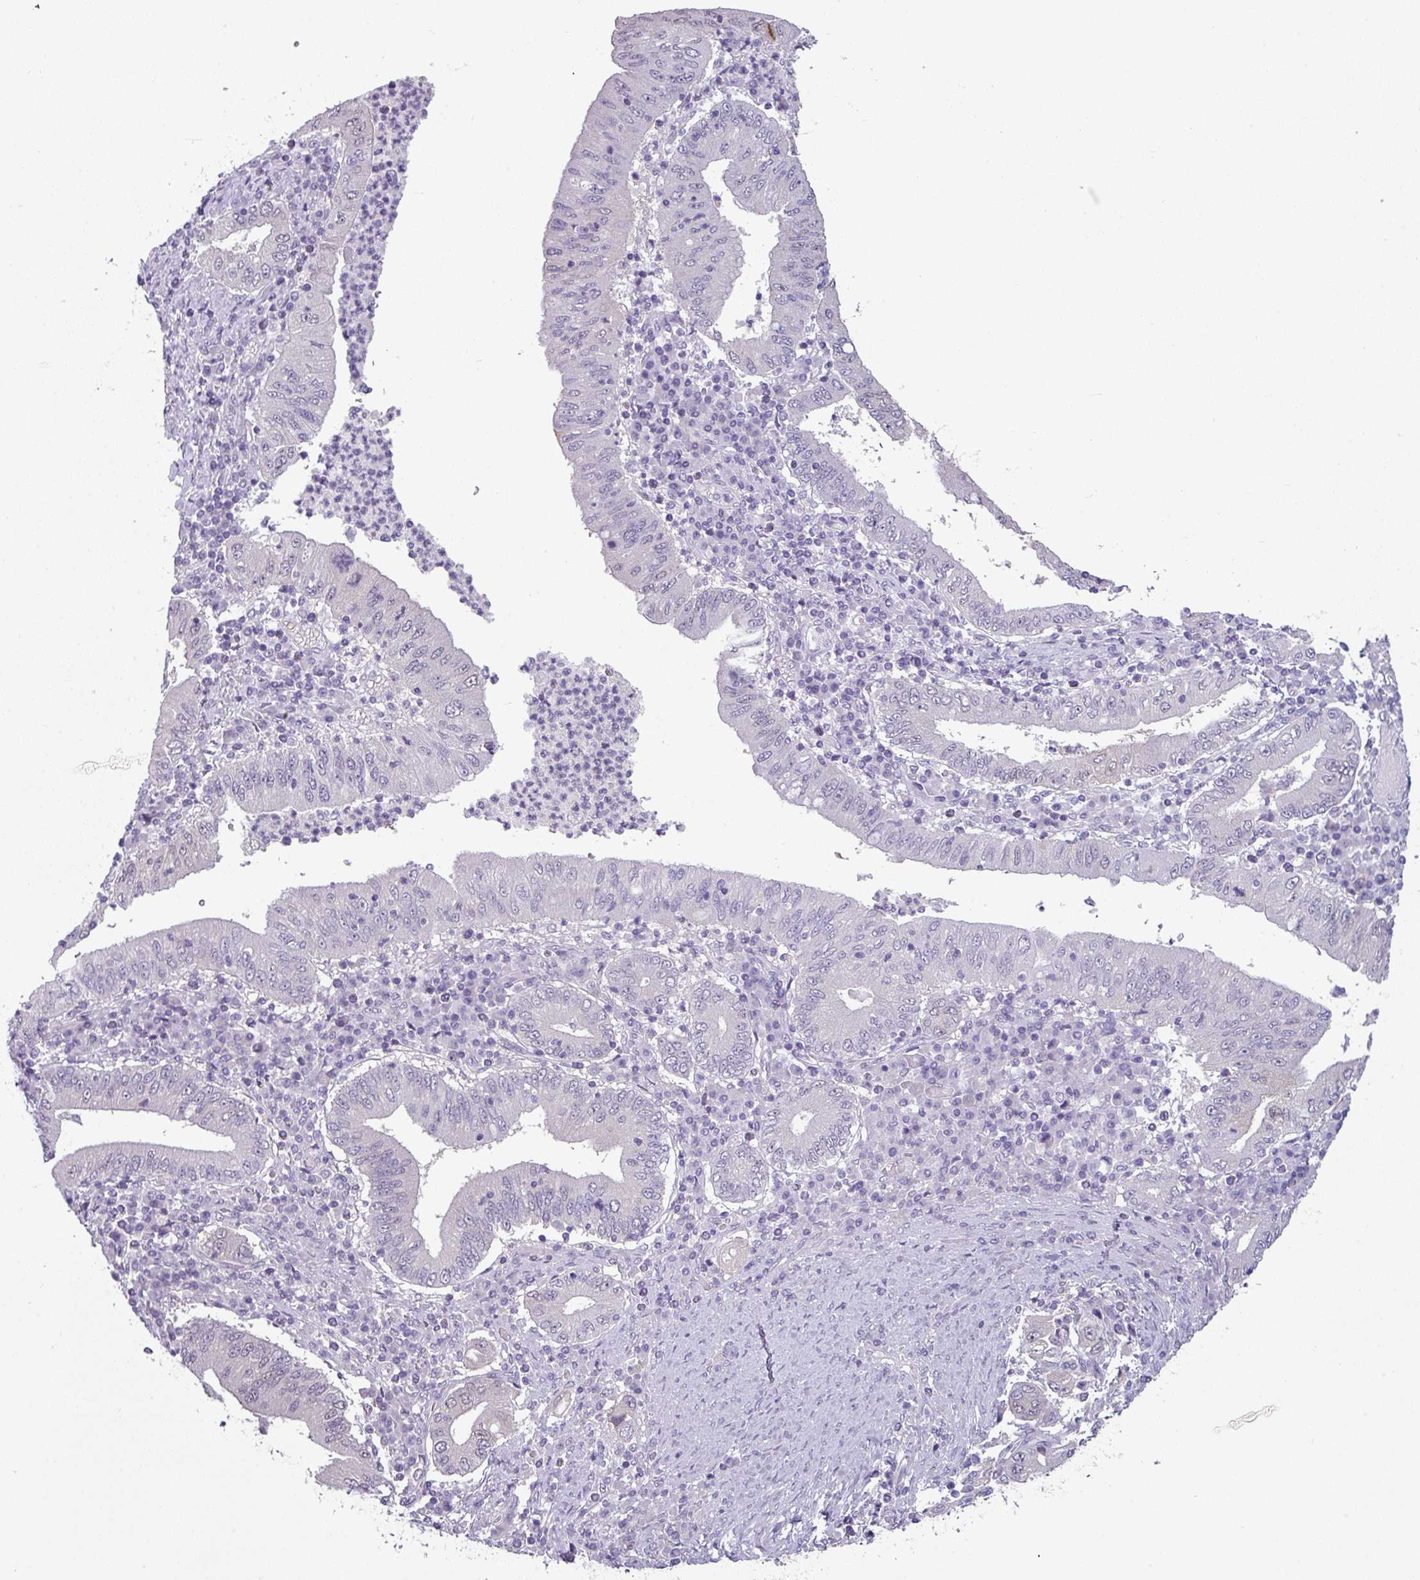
{"staining": {"intensity": "moderate", "quantity": "25%-75%", "location": "cytoplasmic/membranous,nuclear"}, "tissue": "stomach cancer", "cell_type": "Tumor cells", "image_type": "cancer", "snomed": [{"axis": "morphology", "description": "Normal tissue, NOS"}, {"axis": "morphology", "description": "Adenocarcinoma, NOS"}, {"axis": "topography", "description": "Esophagus"}, {"axis": "topography", "description": "Stomach, upper"}, {"axis": "topography", "description": "Peripheral nerve tissue"}], "caption": "Protein analysis of stomach cancer tissue displays moderate cytoplasmic/membranous and nuclear positivity in about 25%-75% of tumor cells.", "gene": "TTLL12", "patient": {"sex": "male", "age": 62}}